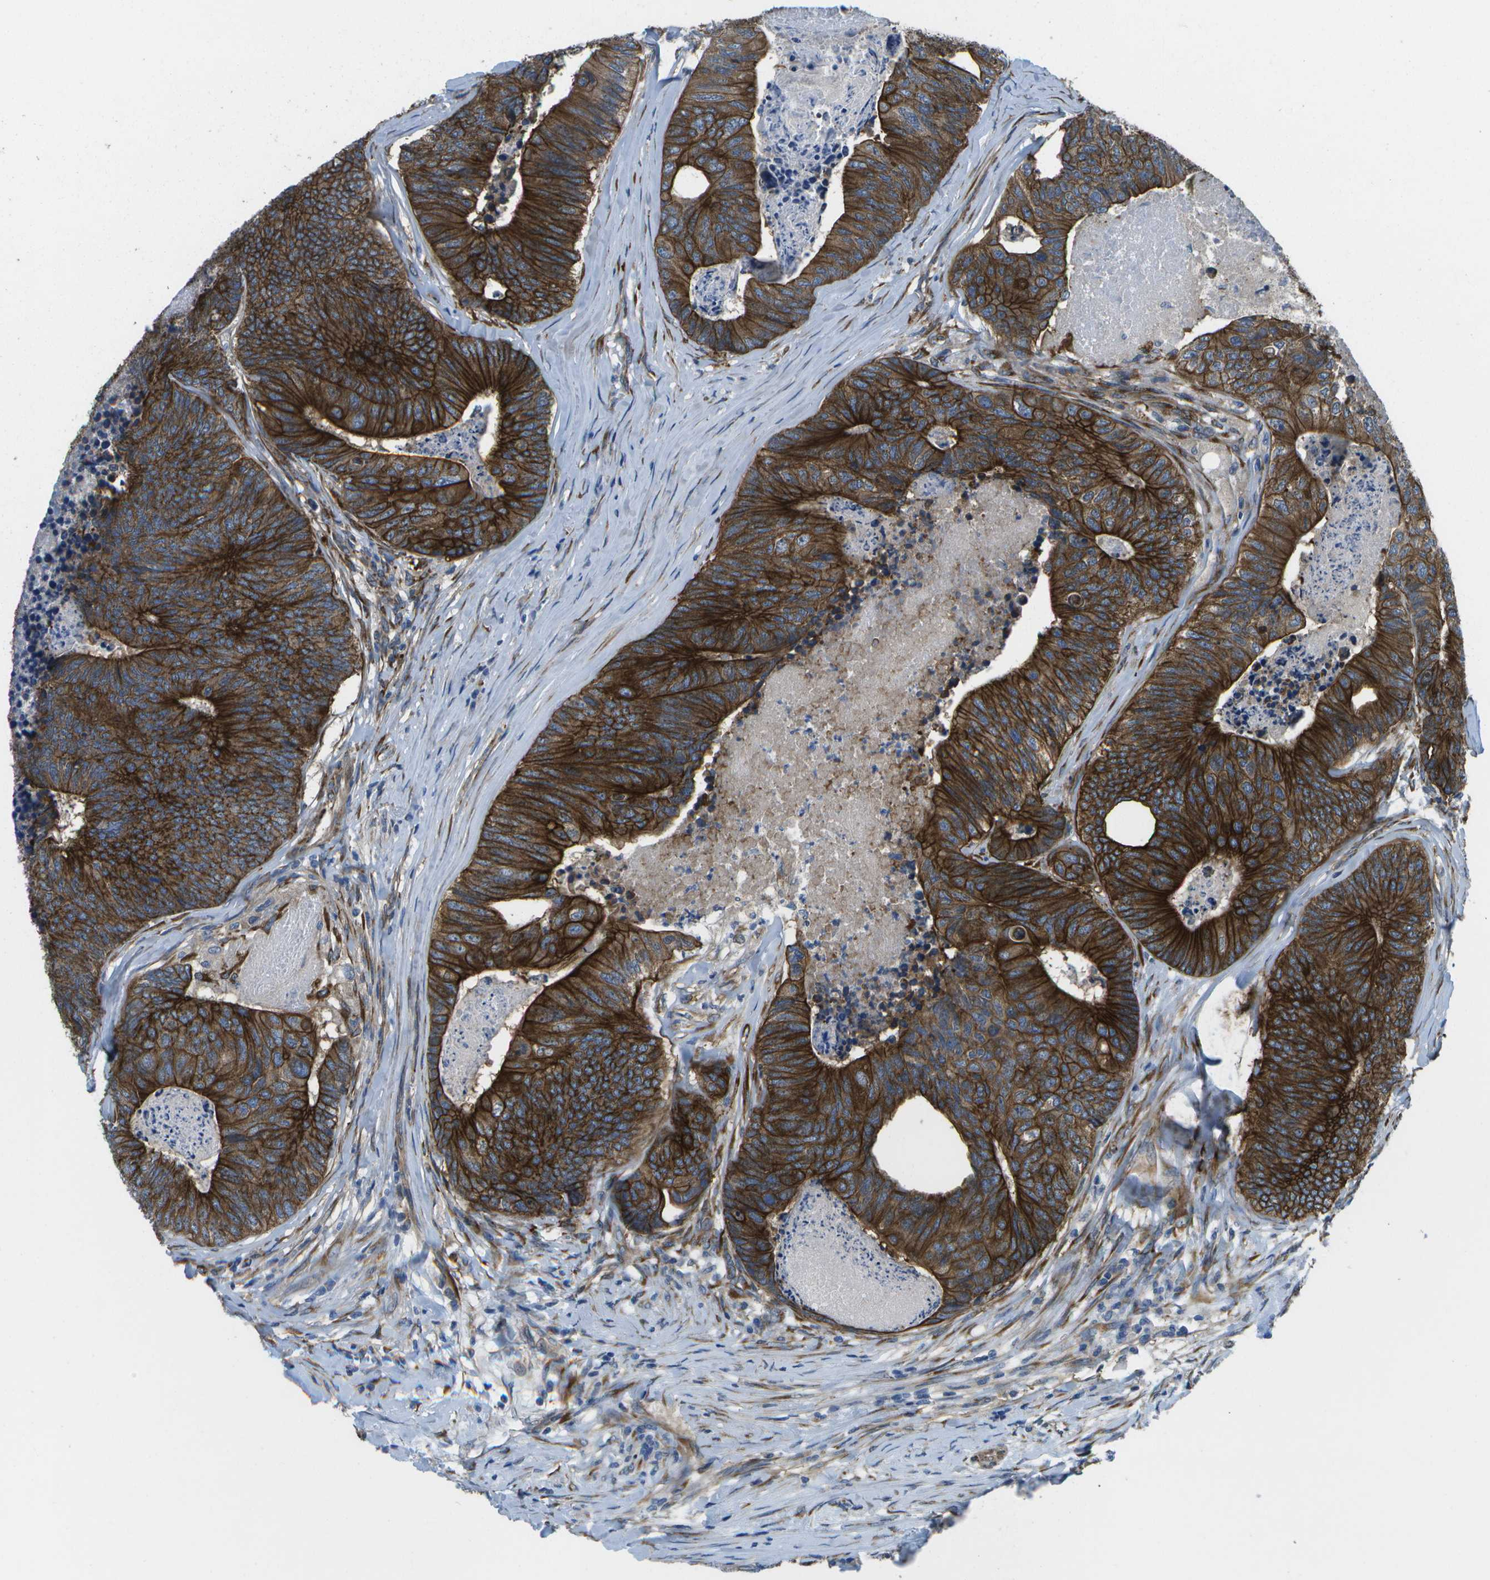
{"staining": {"intensity": "strong", "quantity": ">75%", "location": "cytoplasmic/membranous"}, "tissue": "colorectal cancer", "cell_type": "Tumor cells", "image_type": "cancer", "snomed": [{"axis": "morphology", "description": "Adenocarcinoma, NOS"}, {"axis": "topography", "description": "Colon"}], "caption": "Protein expression analysis of colorectal cancer exhibits strong cytoplasmic/membranous expression in about >75% of tumor cells.", "gene": "P3H1", "patient": {"sex": "female", "age": 57}}